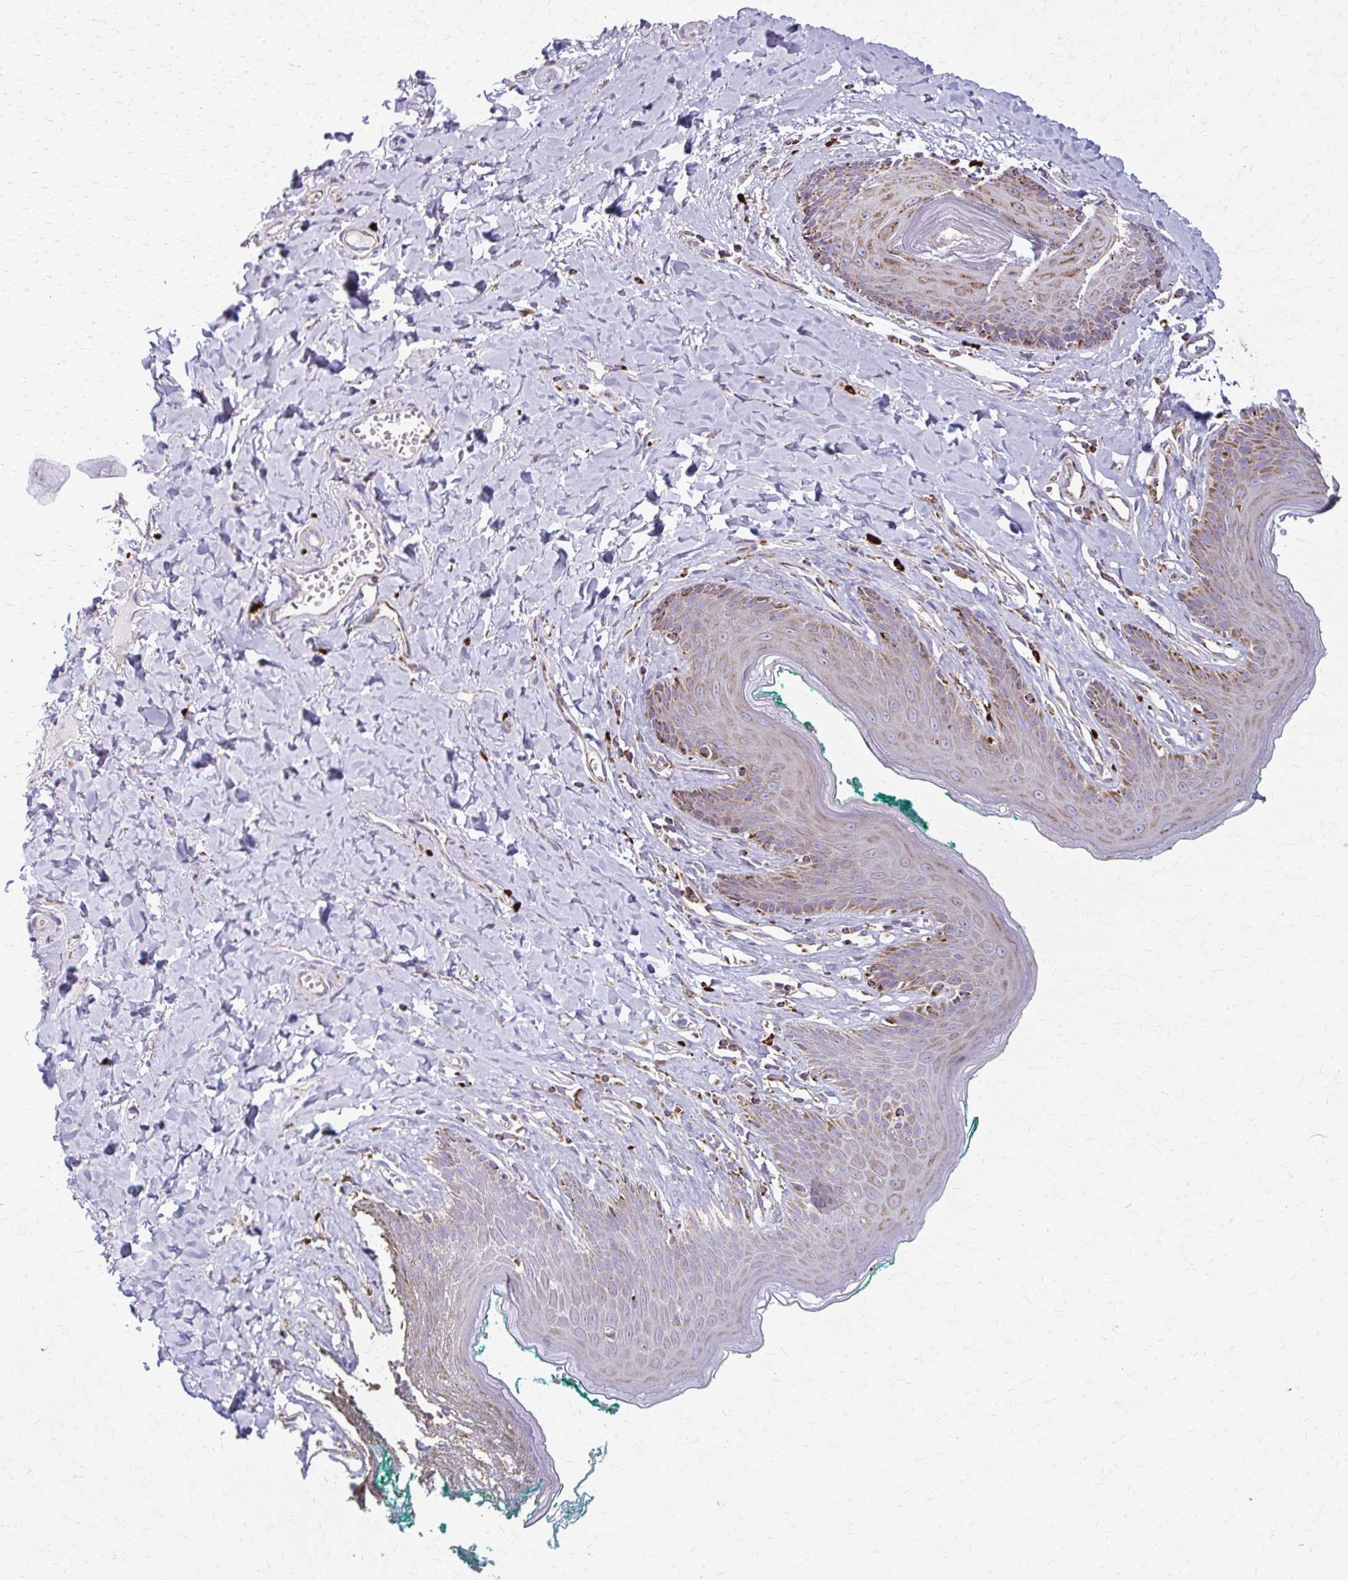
{"staining": {"intensity": "strong", "quantity": "25%-75%", "location": "cytoplasmic/membranous"}, "tissue": "skin", "cell_type": "Epidermal cells", "image_type": "normal", "snomed": [{"axis": "morphology", "description": "Normal tissue, NOS"}, {"axis": "topography", "description": "Vulva"}, {"axis": "topography", "description": "Peripheral nerve tissue"}], "caption": "Strong cytoplasmic/membranous staining for a protein is appreciated in about 25%-75% of epidermal cells of normal skin using IHC.", "gene": "TVP23A", "patient": {"sex": "female", "age": 66}}